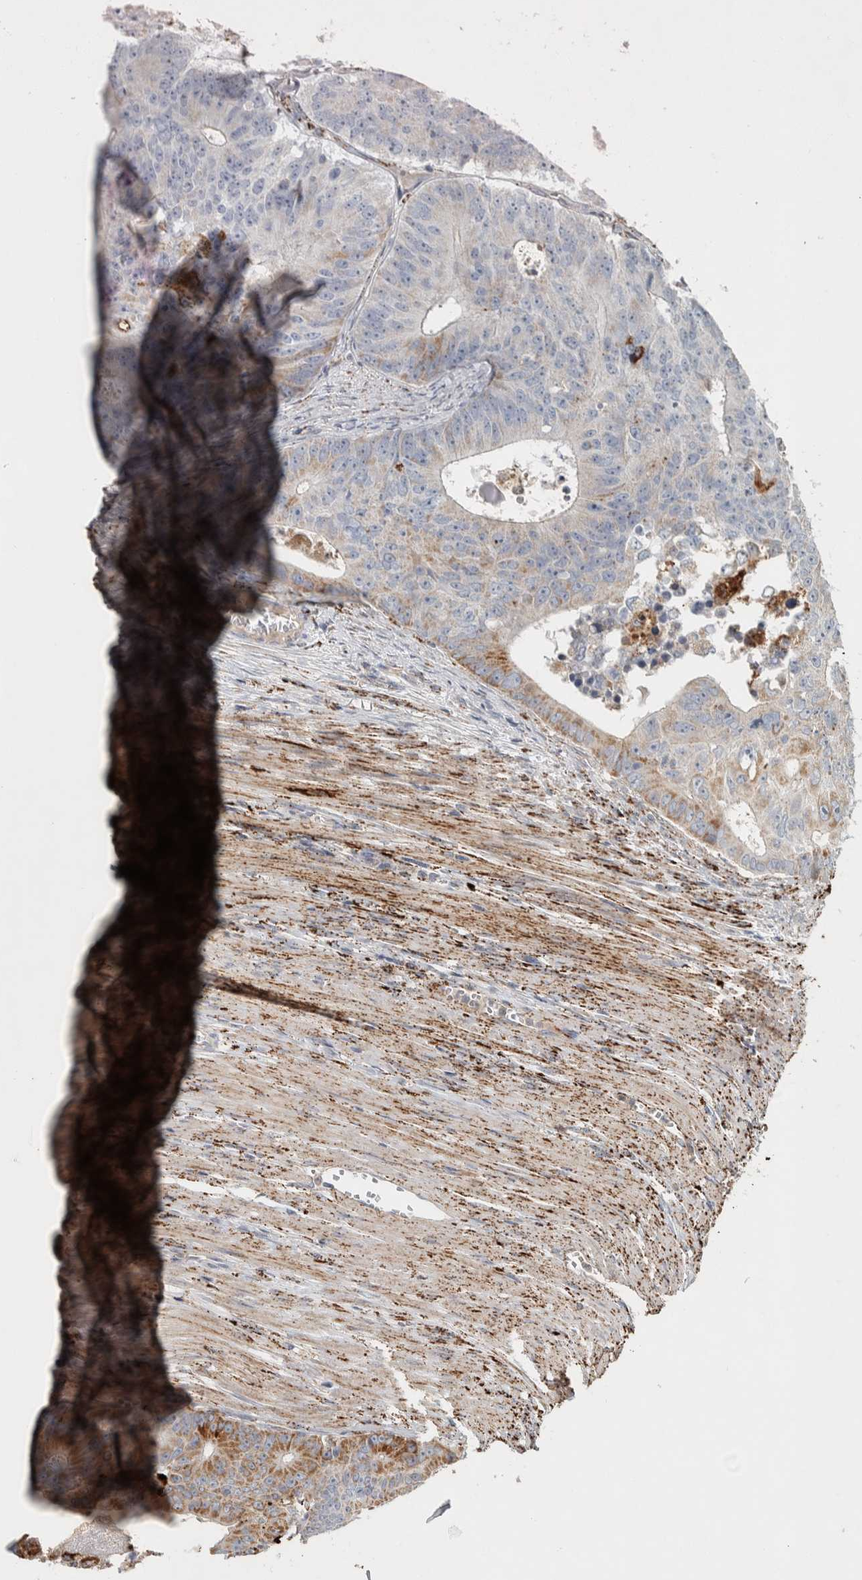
{"staining": {"intensity": "moderate", "quantity": "<25%", "location": "cytoplasmic/membranous"}, "tissue": "colorectal cancer", "cell_type": "Tumor cells", "image_type": "cancer", "snomed": [{"axis": "morphology", "description": "Adenocarcinoma, NOS"}, {"axis": "topography", "description": "Colon"}], "caption": "Immunohistochemistry (DAB (3,3'-diaminobenzidine)) staining of human colorectal adenocarcinoma shows moderate cytoplasmic/membranous protein staining in about <25% of tumor cells.", "gene": "FAM78A", "patient": {"sex": "male", "age": 87}}